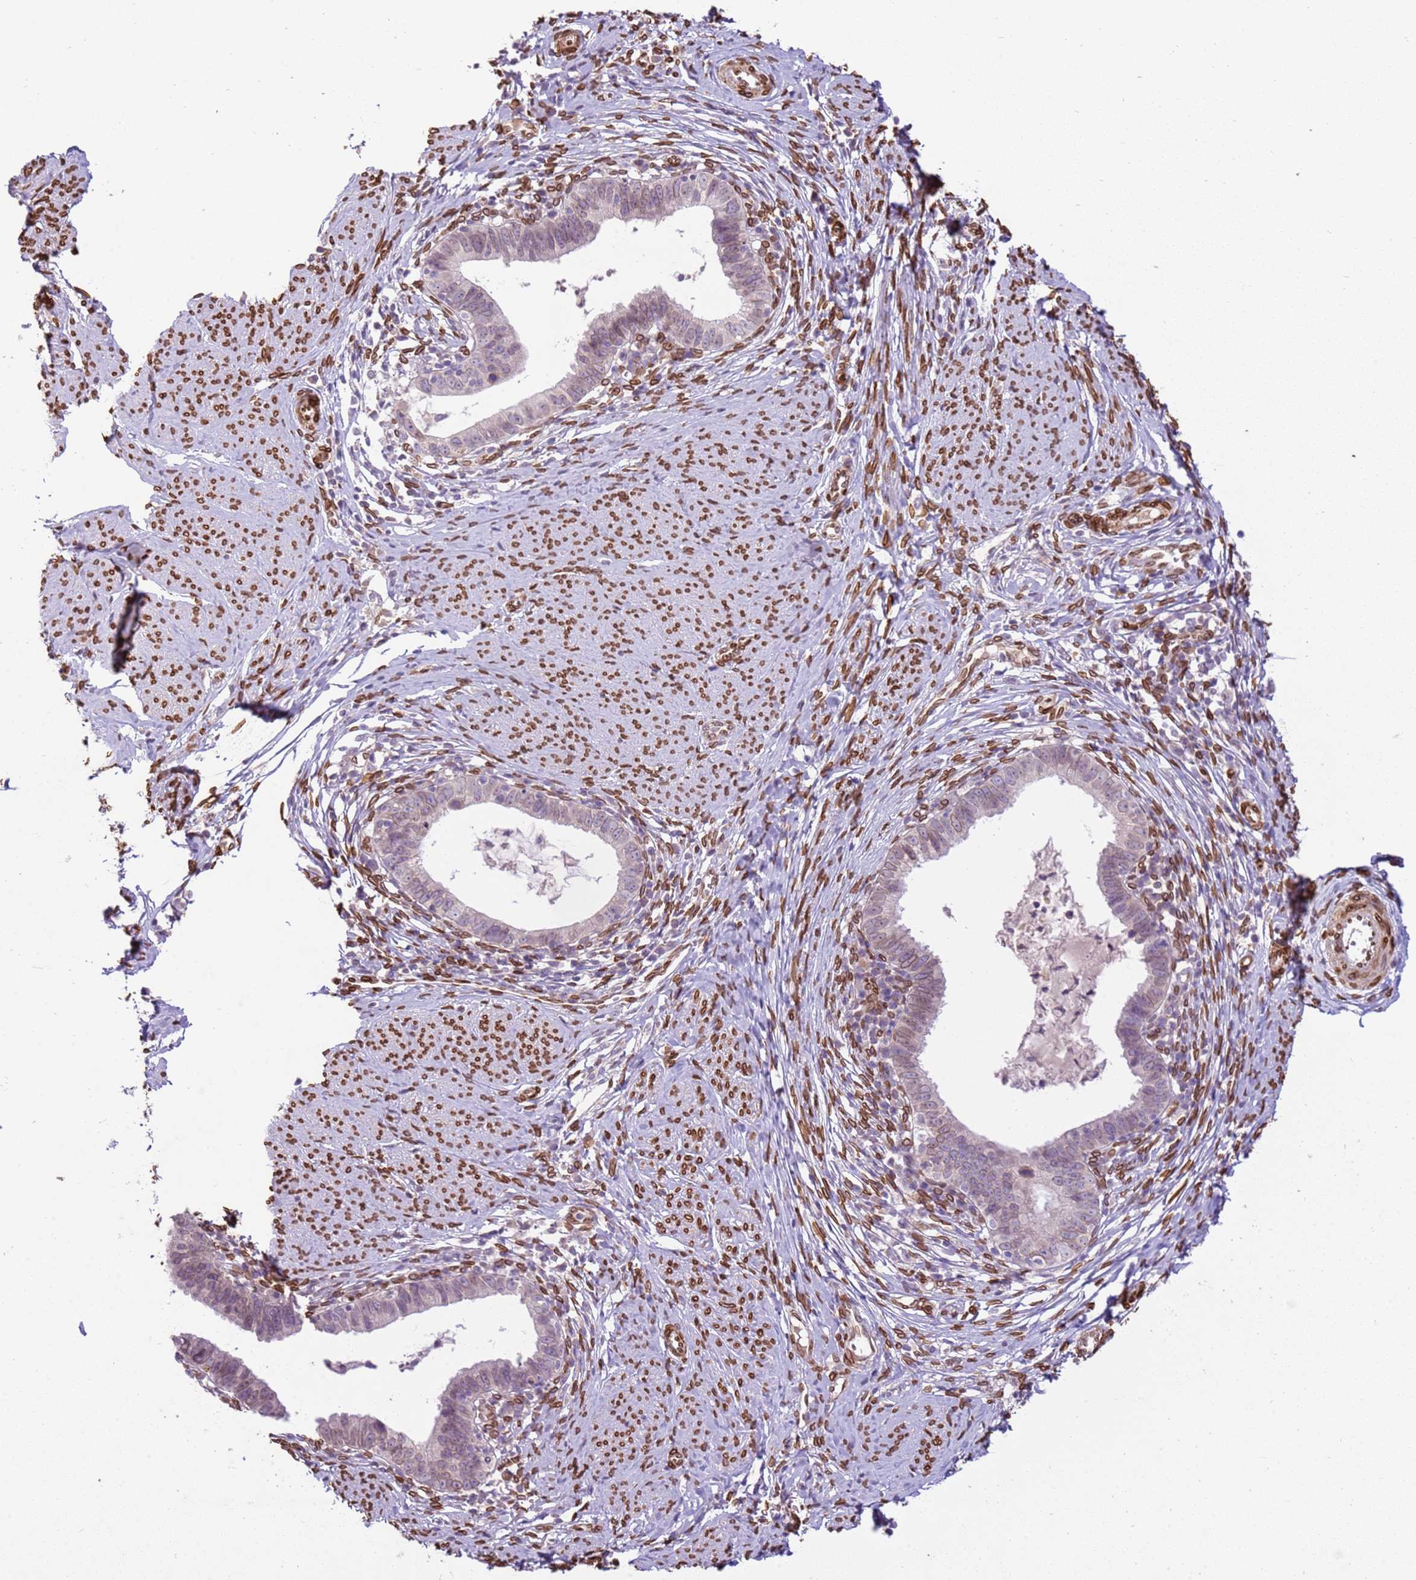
{"staining": {"intensity": "weak", "quantity": "<25%", "location": "nuclear"}, "tissue": "cervical cancer", "cell_type": "Tumor cells", "image_type": "cancer", "snomed": [{"axis": "morphology", "description": "Adenocarcinoma, NOS"}, {"axis": "topography", "description": "Cervix"}], "caption": "A histopathology image of cervical cancer stained for a protein reveals no brown staining in tumor cells.", "gene": "TMEM47", "patient": {"sex": "female", "age": 36}}